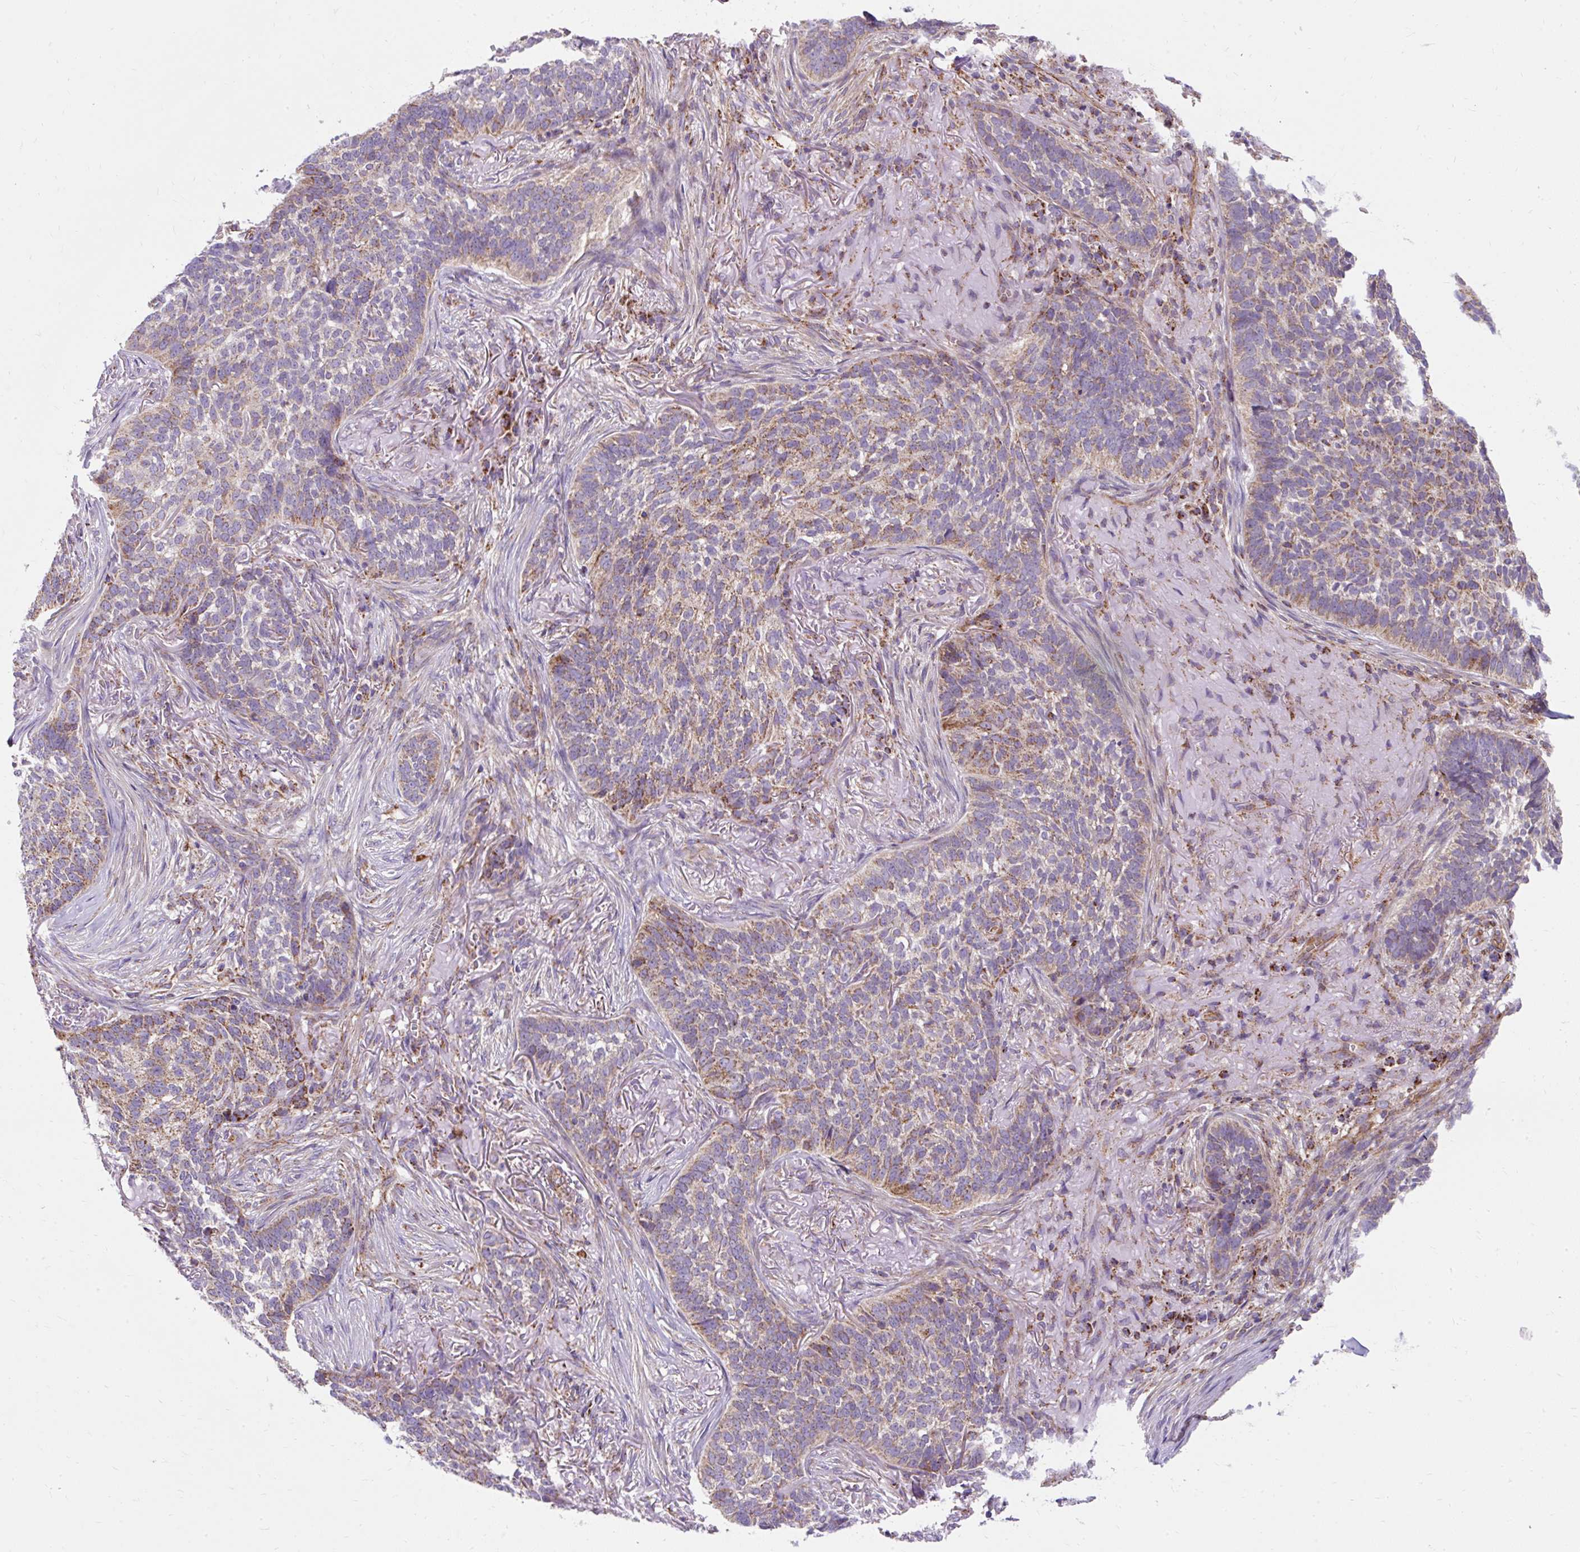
{"staining": {"intensity": "moderate", "quantity": "25%-75%", "location": "cytoplasmic/membranous"}, "tissue": "skin cancer", "cell_type": "Tumor cells", "image_type": "cancer", "snomed": [{"axis": "morphology", "description": "Basal cell carcinoma"}, {"axis": "topography", "description": "Skin"}], "caption": "High-power microscopy captured an IHC photomicrograph of skin basal cell carcinoma, revealing moderate cytoplasmic/membranous positivity in approximately 25%-75% of tumor cells.", "gene": "CEP290", "patient": {"sex": "male", "age": 85}}